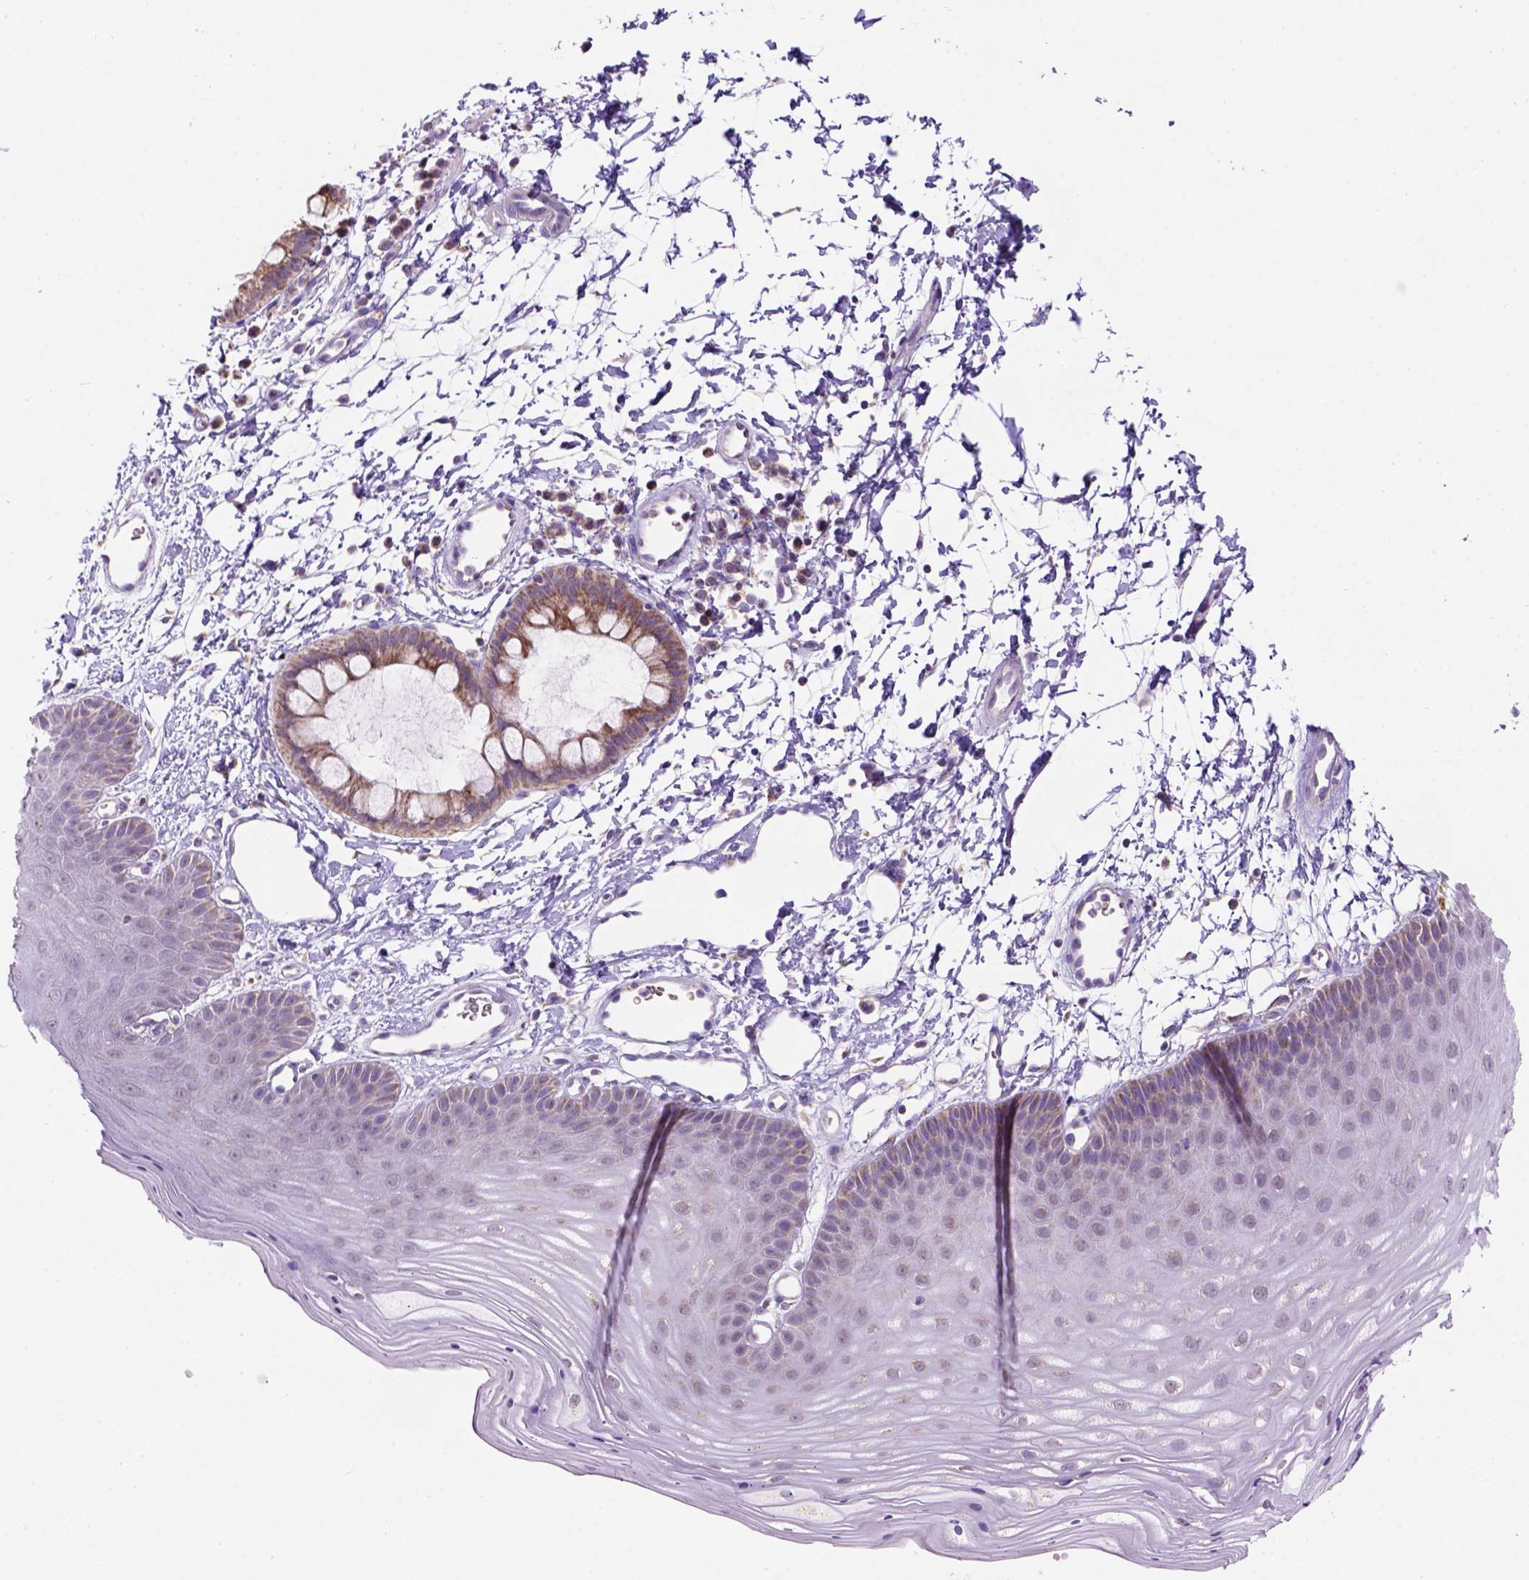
{"staining": {"intensity": "weak", "quantity": "25%-75%", "location": "cytoplasmic/membranous"}, "tissue": "skin", "cell_type": "Epidermal cells", "image_type": "normal", "snomed": [{"axis": "morphology", "description": "Normal tissue, NOS"}, {"axis": "topography", "description": "Anal"}], "caption": "Immunohistochemistry photomicrograph of benign skin: human skin stained using immunohistochemistry exhibits low levels of weak protein expression localized specifically in the cytoplasmic/membranous of epidermal cells, appearing as a cytoplasmic/membranous brown color.", "gene": "L2HGDH", "patient": {"sex": "male", "age": 53}}